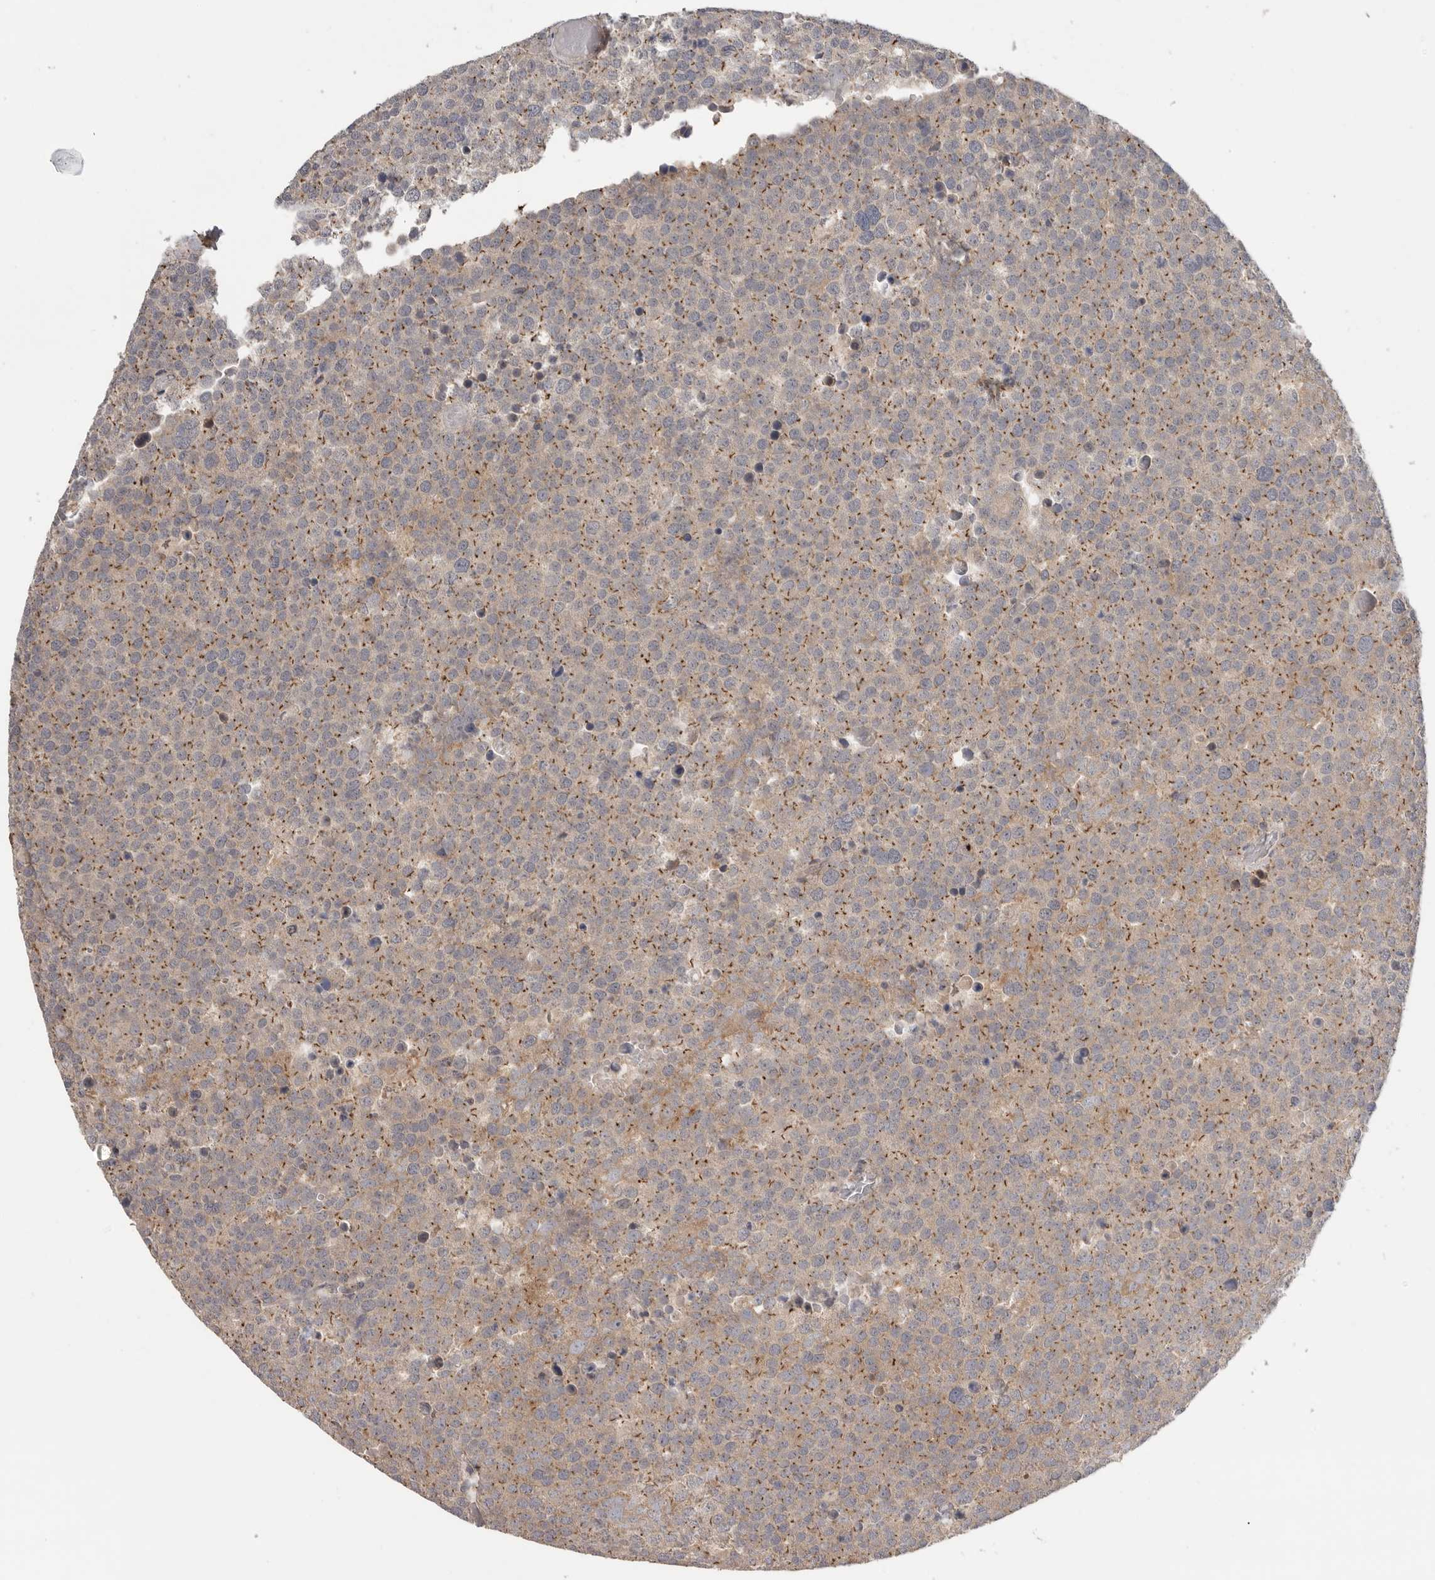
{"staining": {"intensity": "moderate", "quantity": ">75%", "location": "cytoplasmic/membranous"}, "tissue": "testis cancer", "cell_type": "Tumor cells", "image_type": "cancer", "snomed": [{"axis": "morphology", "description": "Seminoma, NOS"}, {"axis": "topography", "description": "Testis"}], "caption": "Moderate cytoplasmic/membranous positivity for a protein is seen in approximately >75% of tumor cells of testis cancer using immunohistochemistry (IHC).", "gene": "KLK5", "patient": {"sex": "male", "age": 71}}